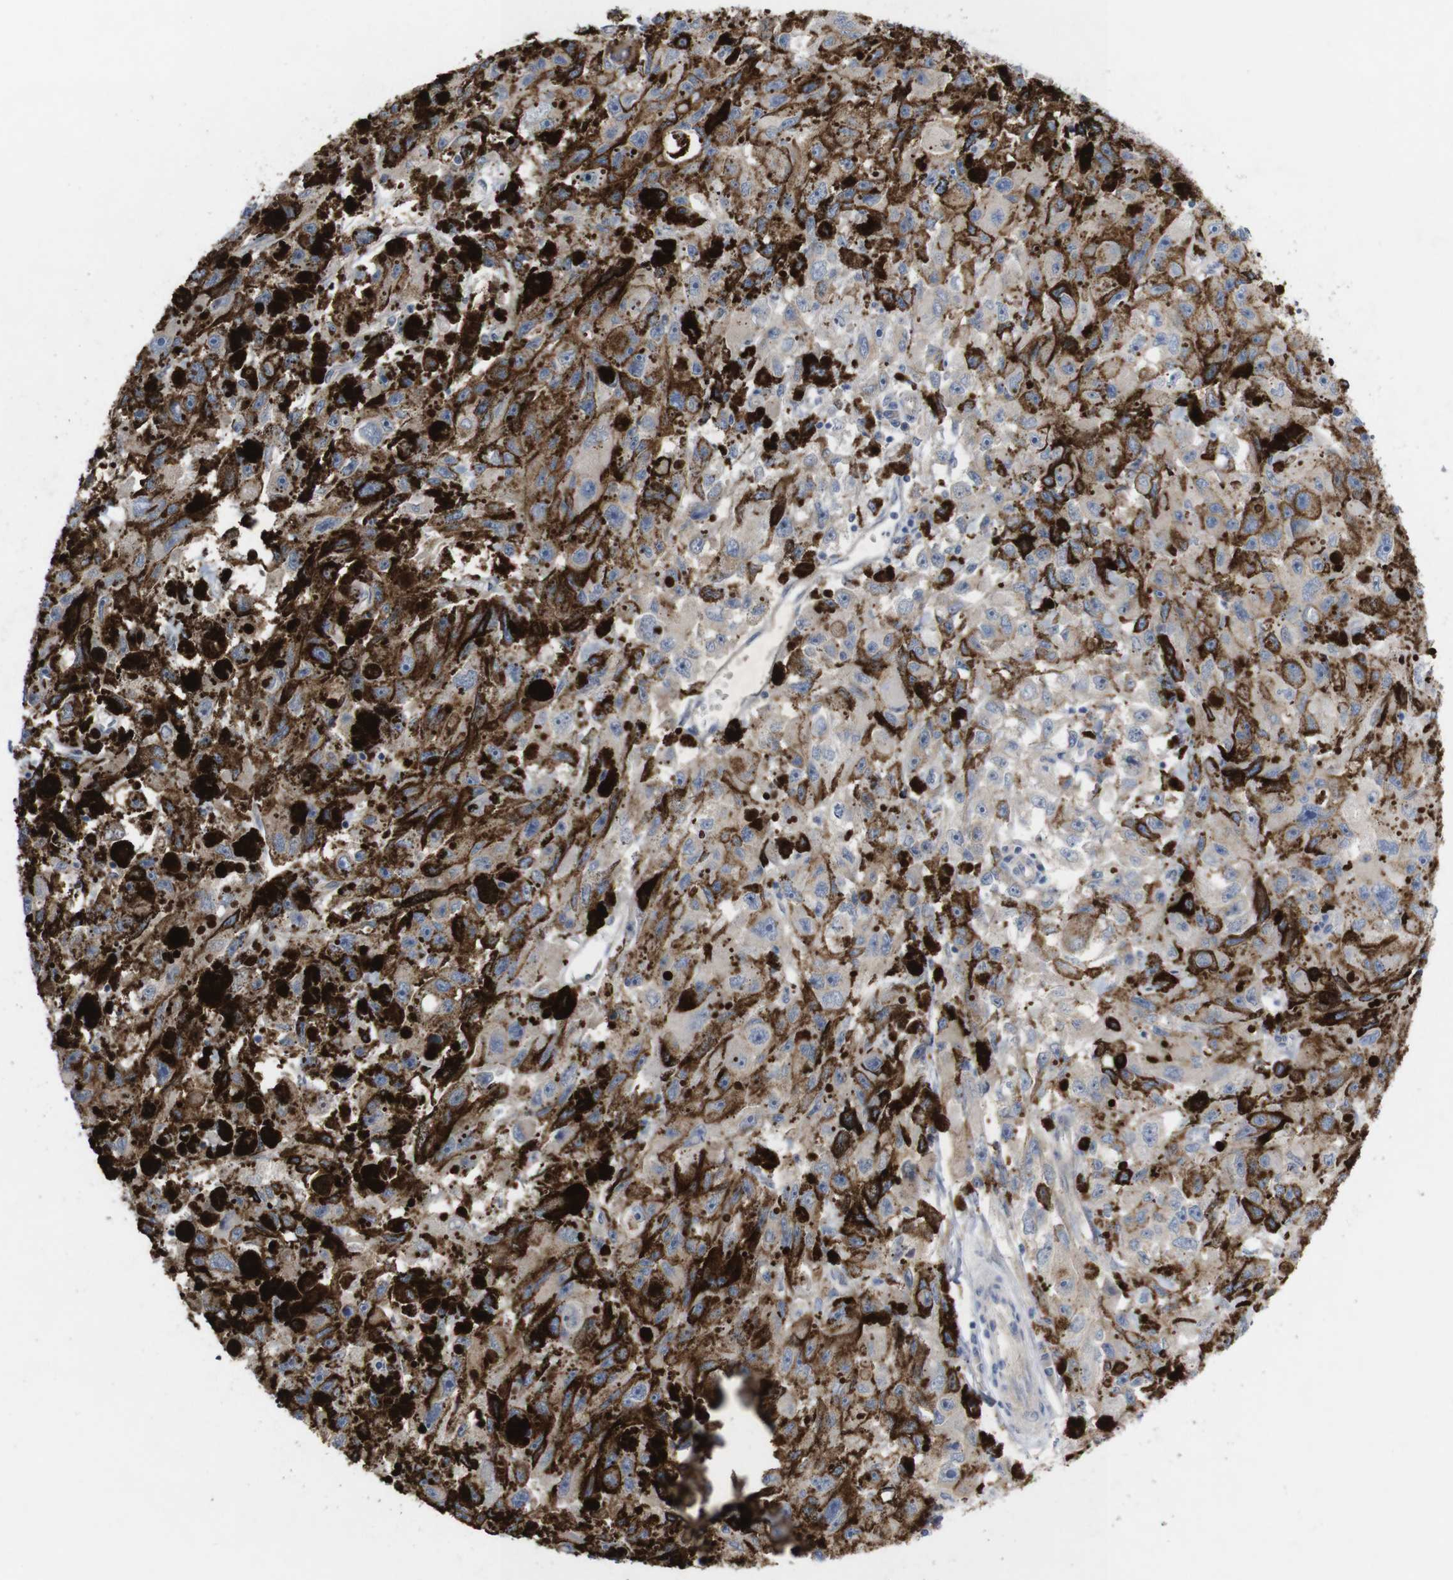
{"staining": {"intensity": "moderate", "quantity": "25%-75%", "location": "cytoplasmic/membranous"}, "tissue": "melanoma", "cell_type": "Tumor cells", "image_type": "cancer", "snomed": [{"axis": "morphology", "description": "Malignant melanoma, NOS"}, {"axis": "topography", "description": "Skin"}], "caption": "Moderate cytoplasmic/membranous expression for a protein is identified in about 25%-75% of tumor cells of malignant melanoma using immunohistochemistry.", "gene": "KIDINS220", "patient": {"sex": "female", "age": 104}}